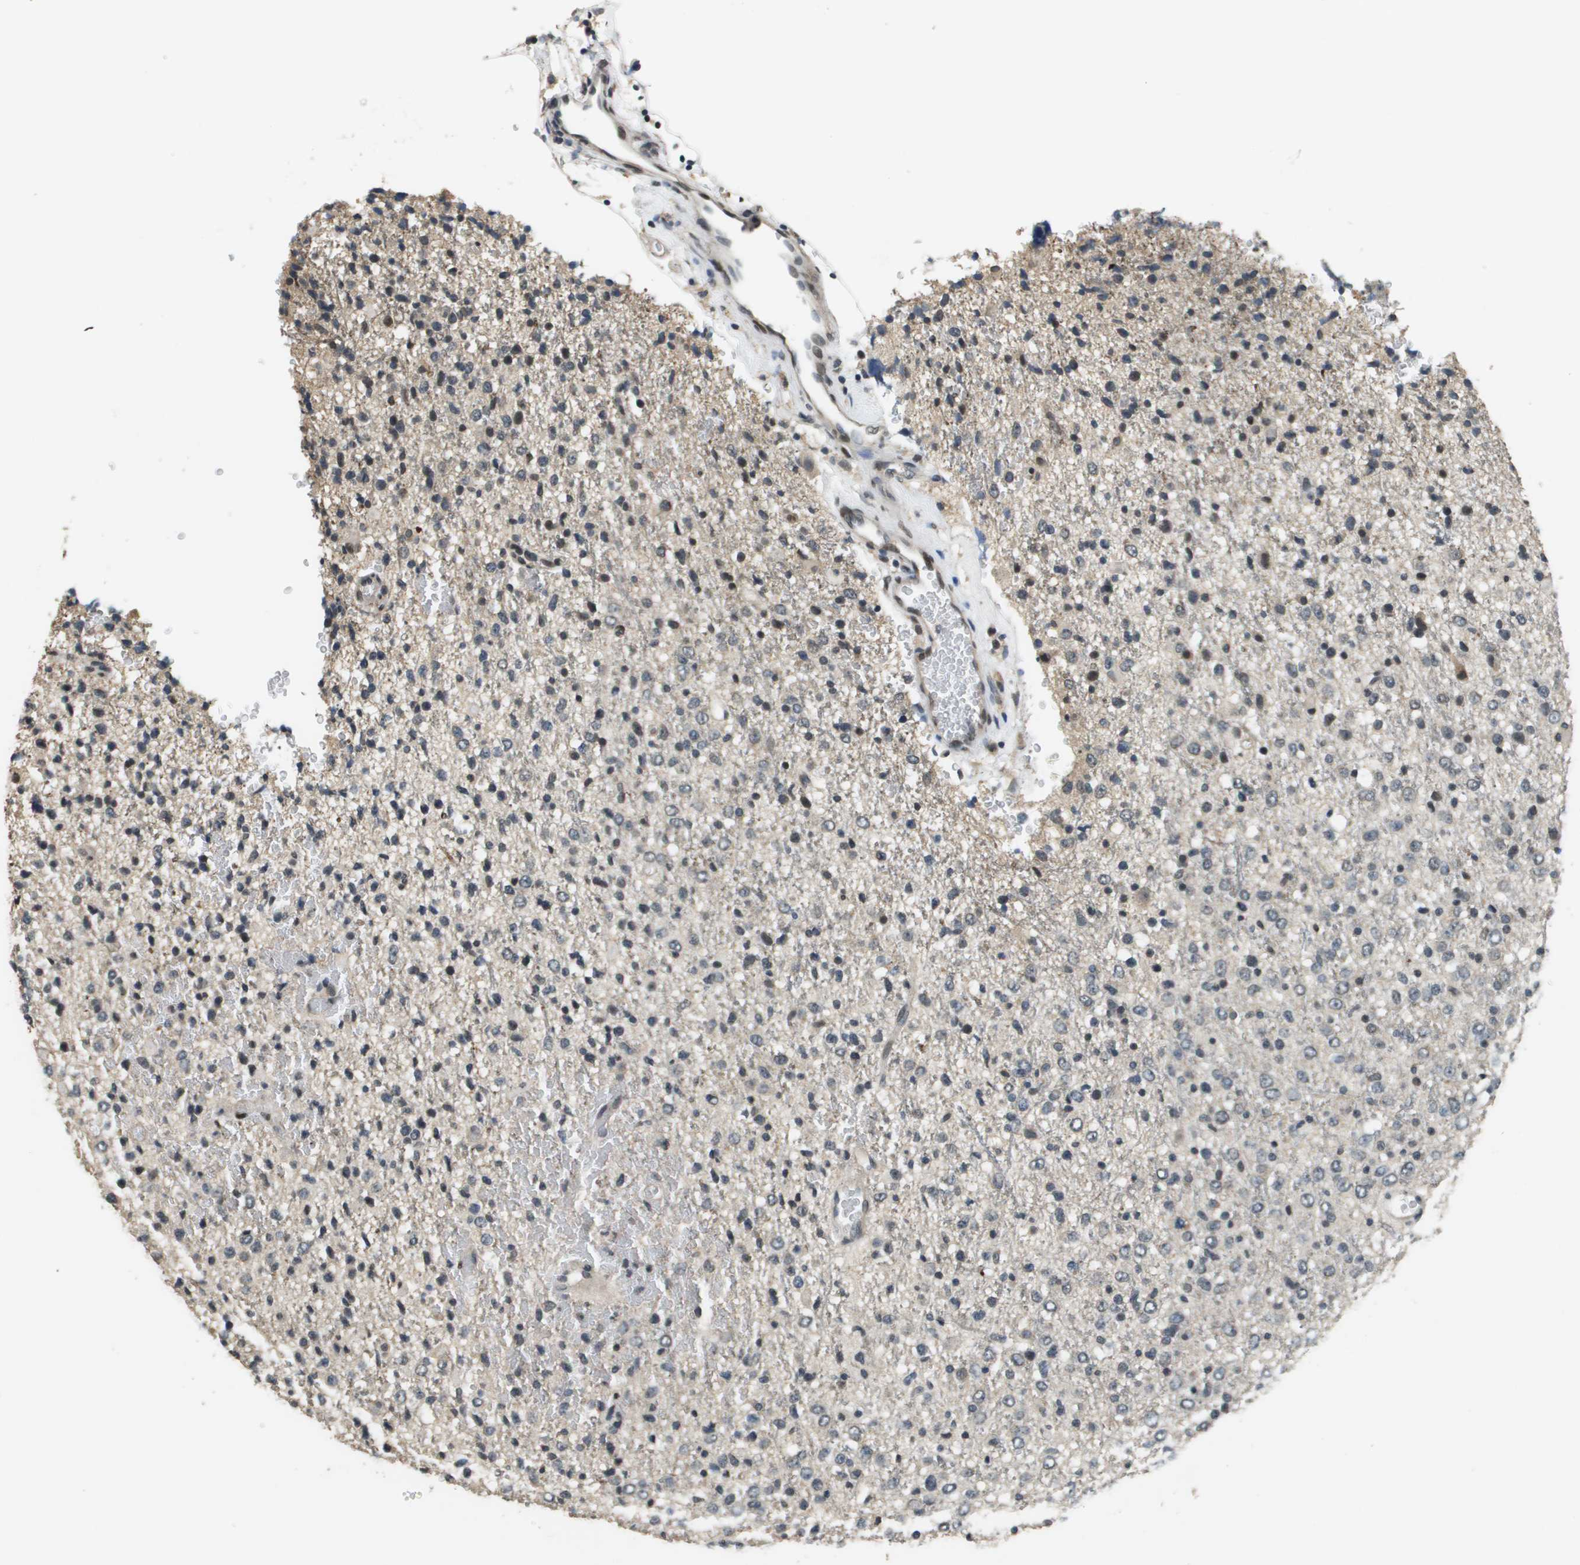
{"staining": {"intensity": "moderate", "quantity": "<25%", "location": "nuclear"}, "tissue": "glioma", "cell_type": "Tumor cells", "image_type": "cancer", "snomed": [{"axis": "morphology", "description": "Glioma, malignant, High grade"}, {"axis": "topography", "description": "pancreas cauda"}], "caption": "A photomicrograph of human malignant glioma (high-grade) stained for a protein exhibits moderate nuclear brown staining in tumor cells.", "gene": "FANCC", "patient": {"sex": "male", "age": 60}}